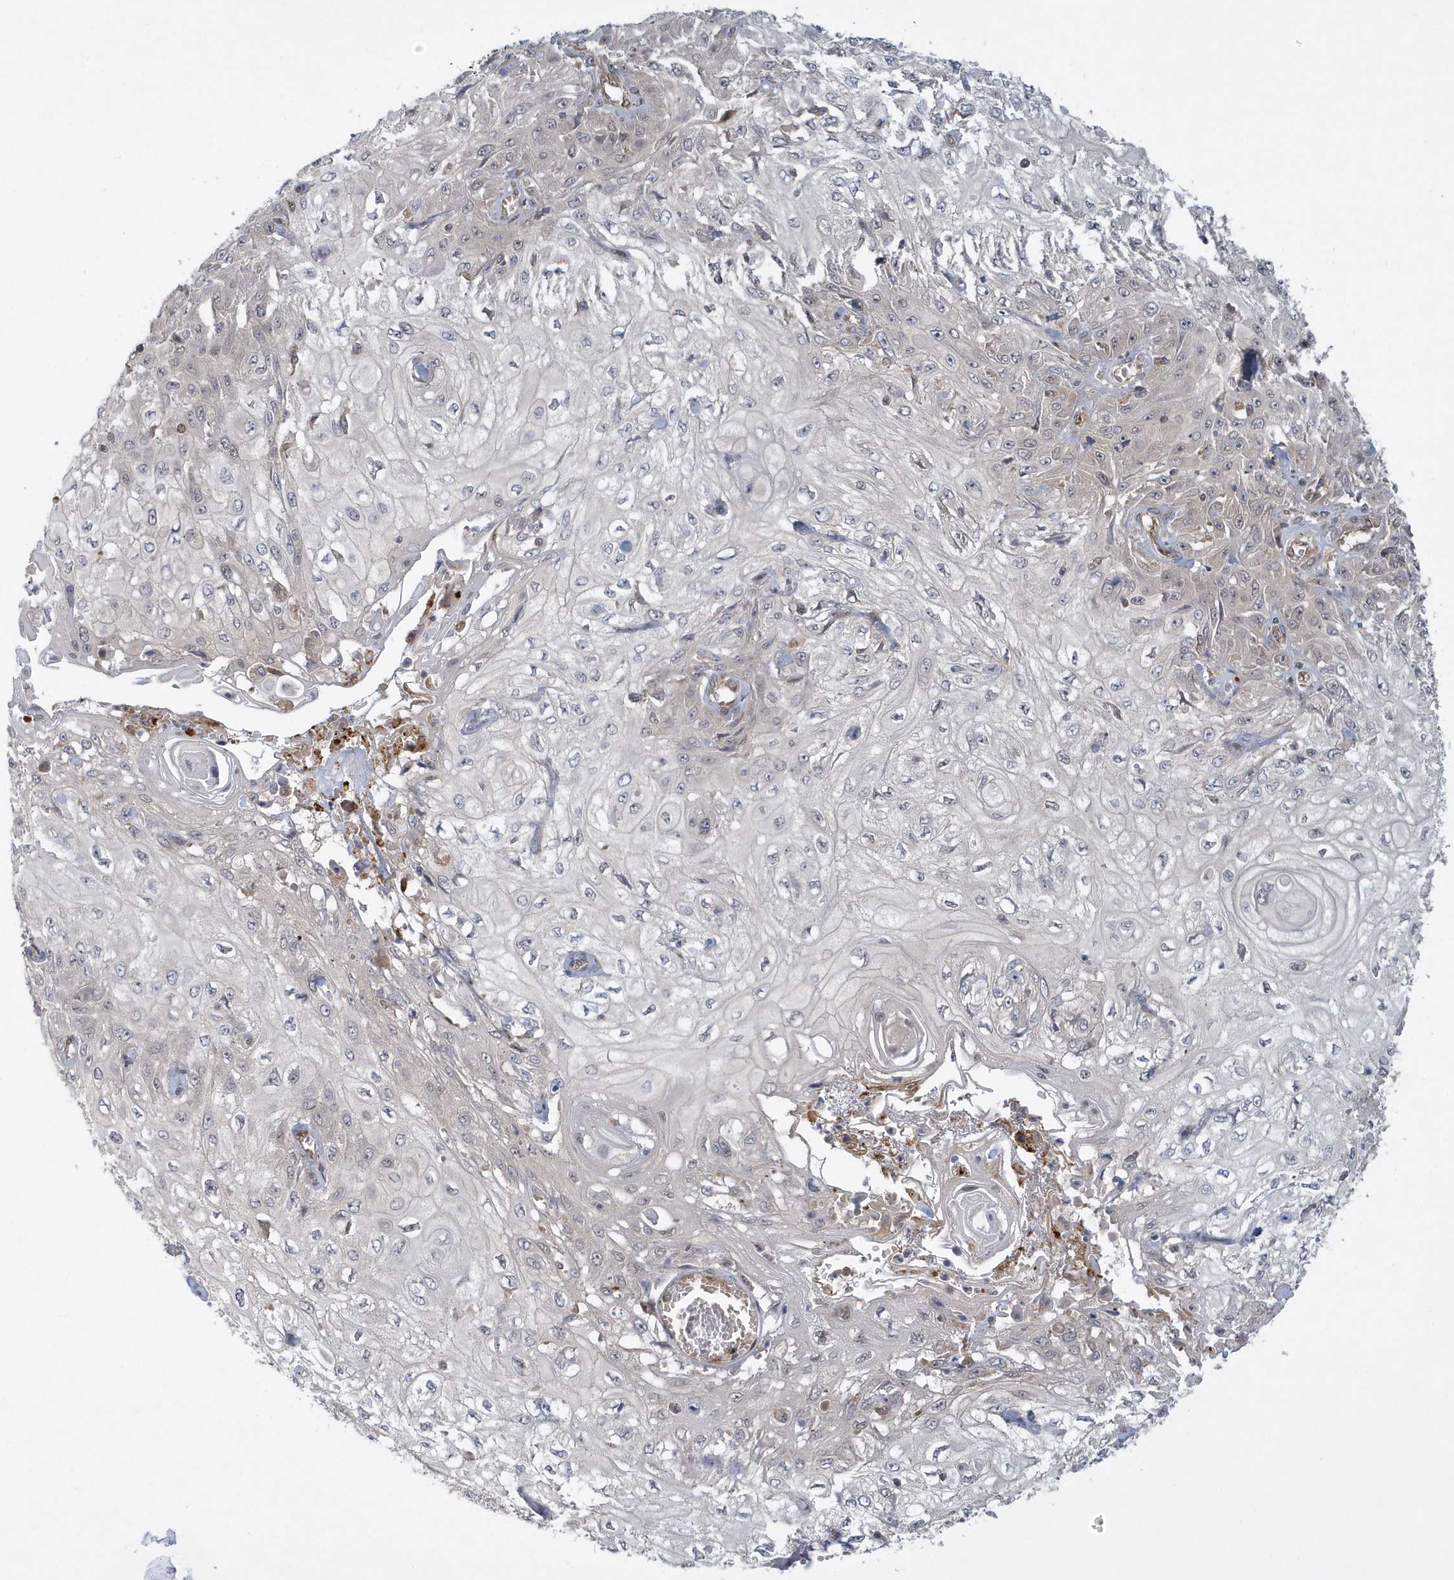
{"staining": {"intensity": "negative", "quantity": "none", "location": "none"}, "tissue": "skin cancer", "cell_type": "Tumor cells", "image_type": "cancer", "snomed": [{"axis": "morphology", "description": "Squamous cell carcinoma, NOS"}, {"axis": "morphology", "description": "Squamous cell carcinoma, metastatic, NOS"}, {"axis": "topography", "description": "Skin"}, {"axis": "topography", "description": "Lymph node"}], "caption": "This is an IHC image of human skin cancer. There is no staining in tumor cells.", "gene": "ATG4A", "patient": {"sex": "male", "age": 75}}